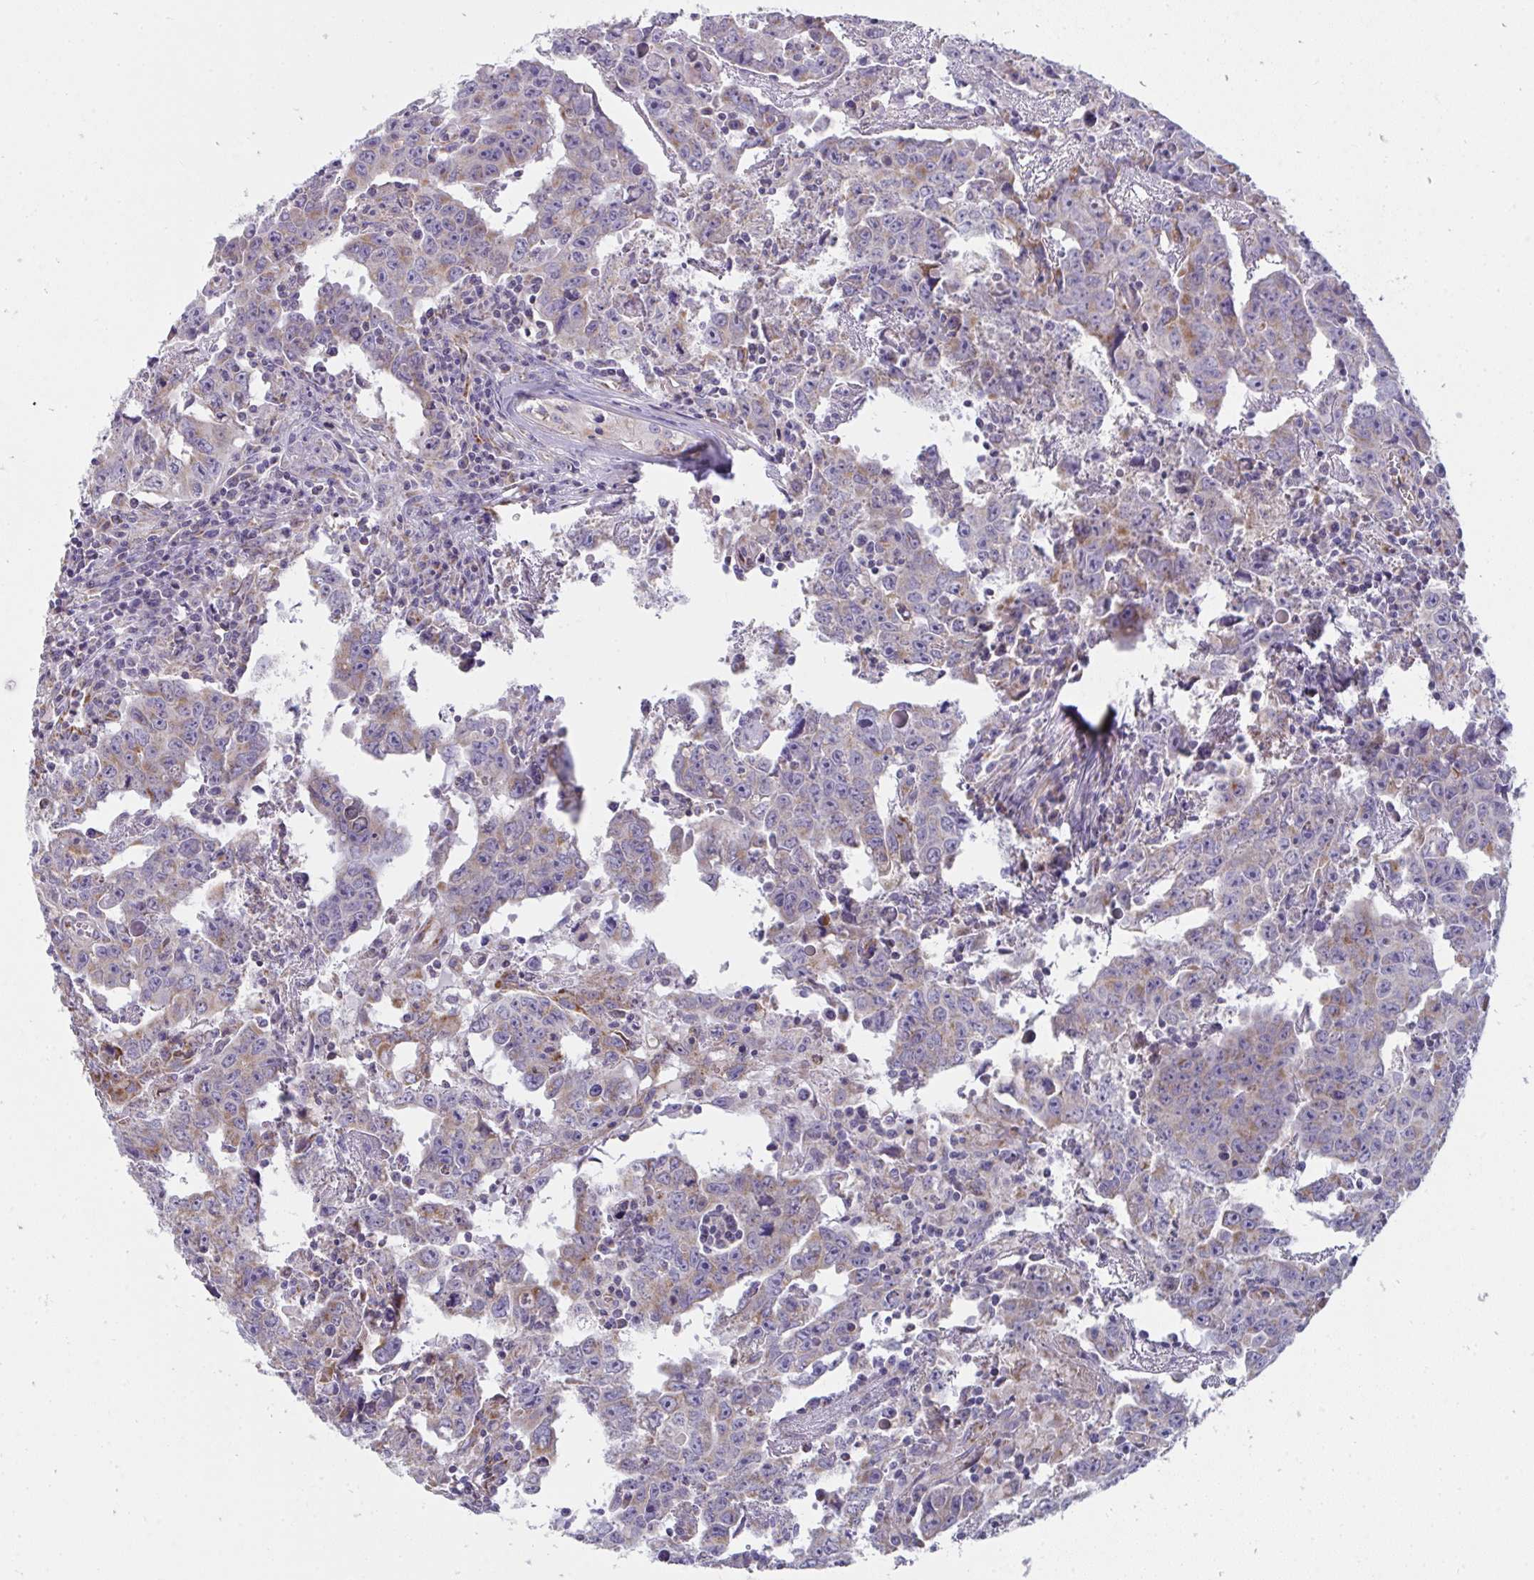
{"staining": {"intensity": "weak", "quantity": "<25%", "location": "cytoplasmic/membranous"}, "tissue": "testis cancer", "cell_type": "Tumor cells", "image_type": "cancer", "snomed": [{"axis": "morphology", "description": "Carcinoma, Embryonal, NOS"}, {"axis": "topography", "description": "Testis"}], "caption": "DAB immunohistochemical staining of embryonal carcinoma (testis) exhibits no significant staining in tumor cells.", "gene": "FAHD1", "patient": {"sex": "male", "age": 22}}